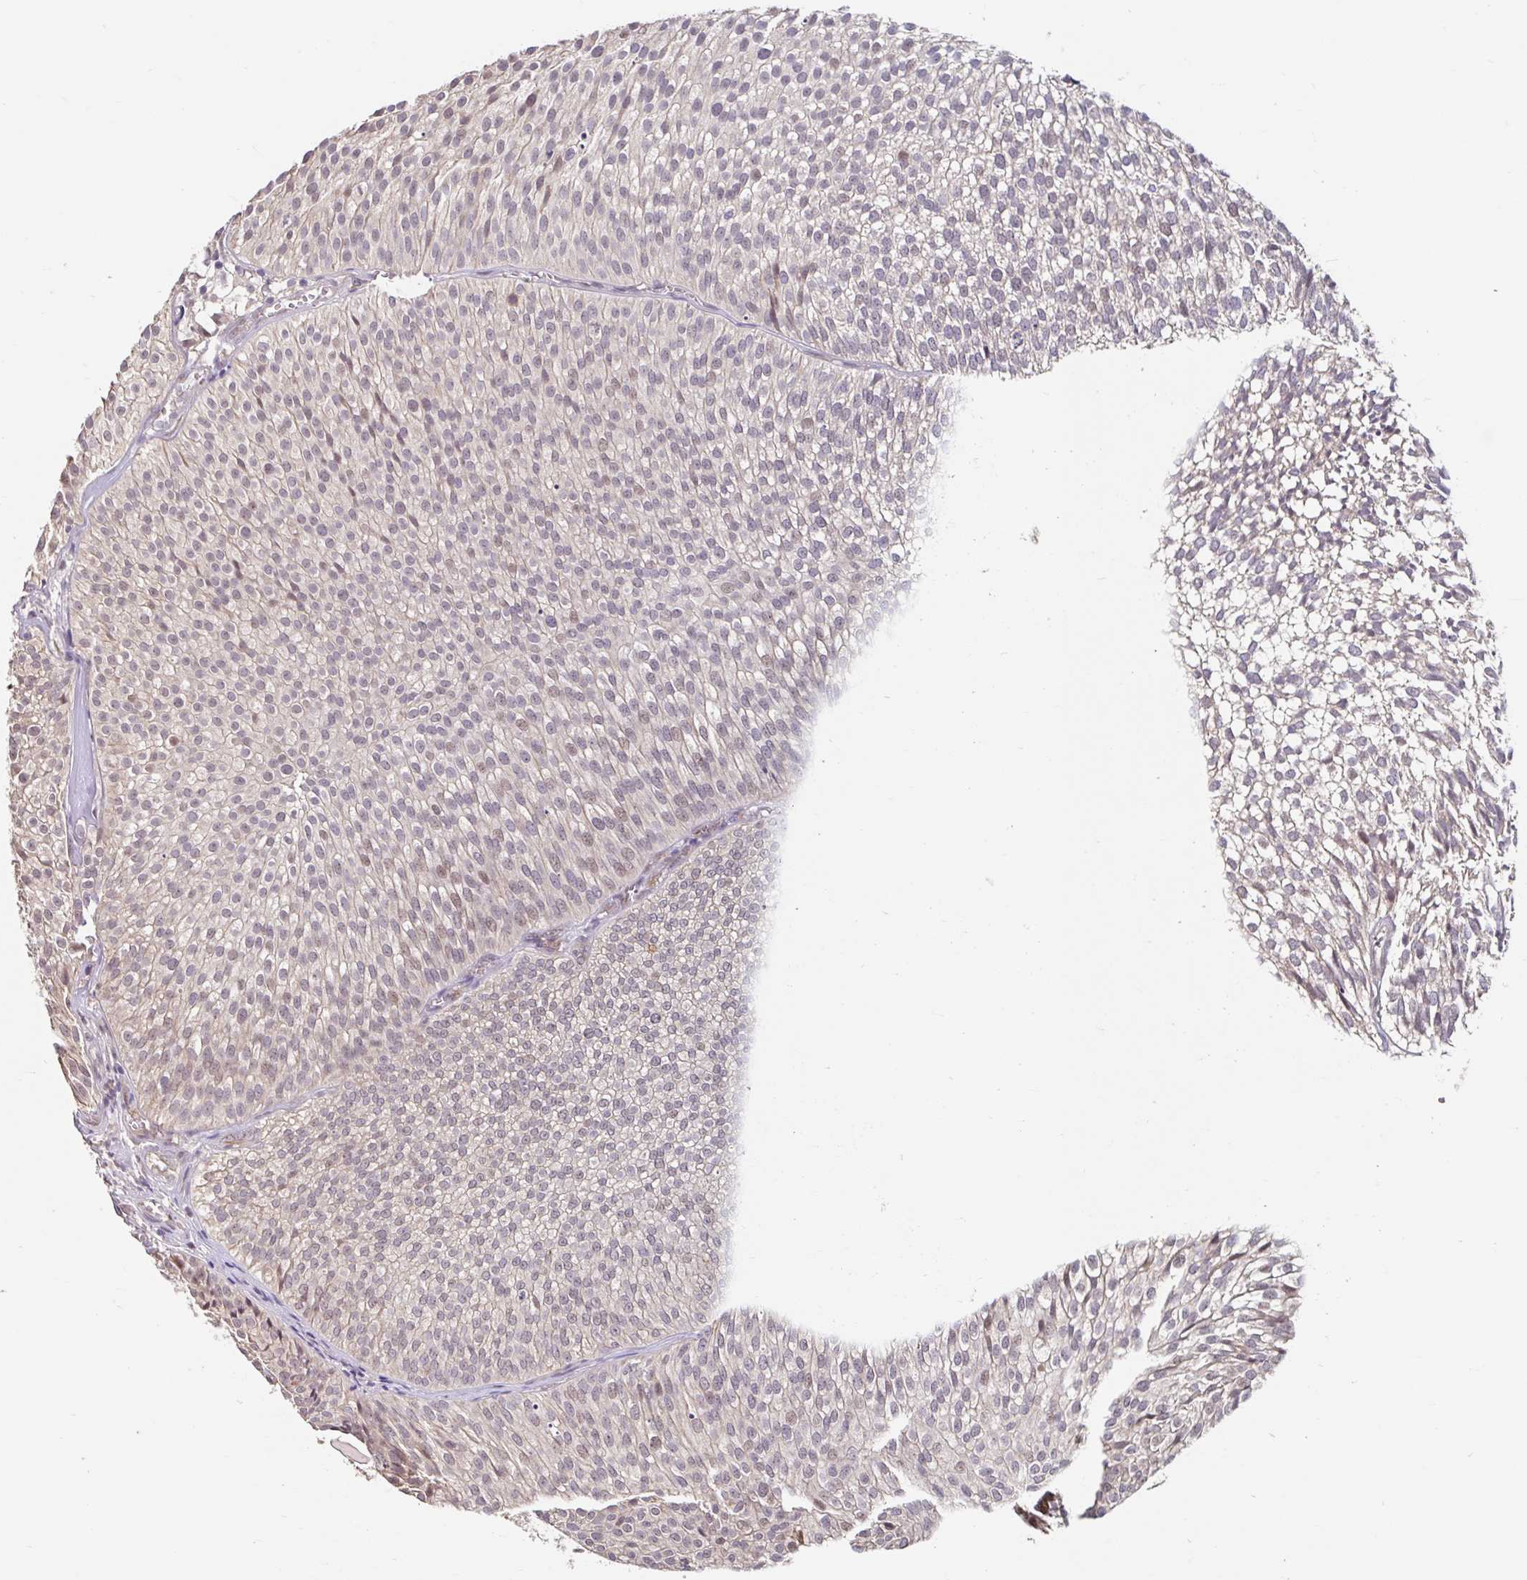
{"staining": {"intensity": "weak", "quantity": "<25%", "location": "nuclear"}, "tissue": "urothelial cancer", "cell_type": "Tumor cells", "image_type": "cancer", "snomed": [{"axis": "morphology", "description": "Urothelial carcinoma, Low grade"}, {"axis": "topography", "description": "Urinary bladder"}], "caption": "IHC photomicrograph of human low-grade urothelial carcinoma stained for a protein (brown), which displays no staining in tumor cells.", "gene": "STYXL1", "patient": {"sex": "male", "age": 91}}